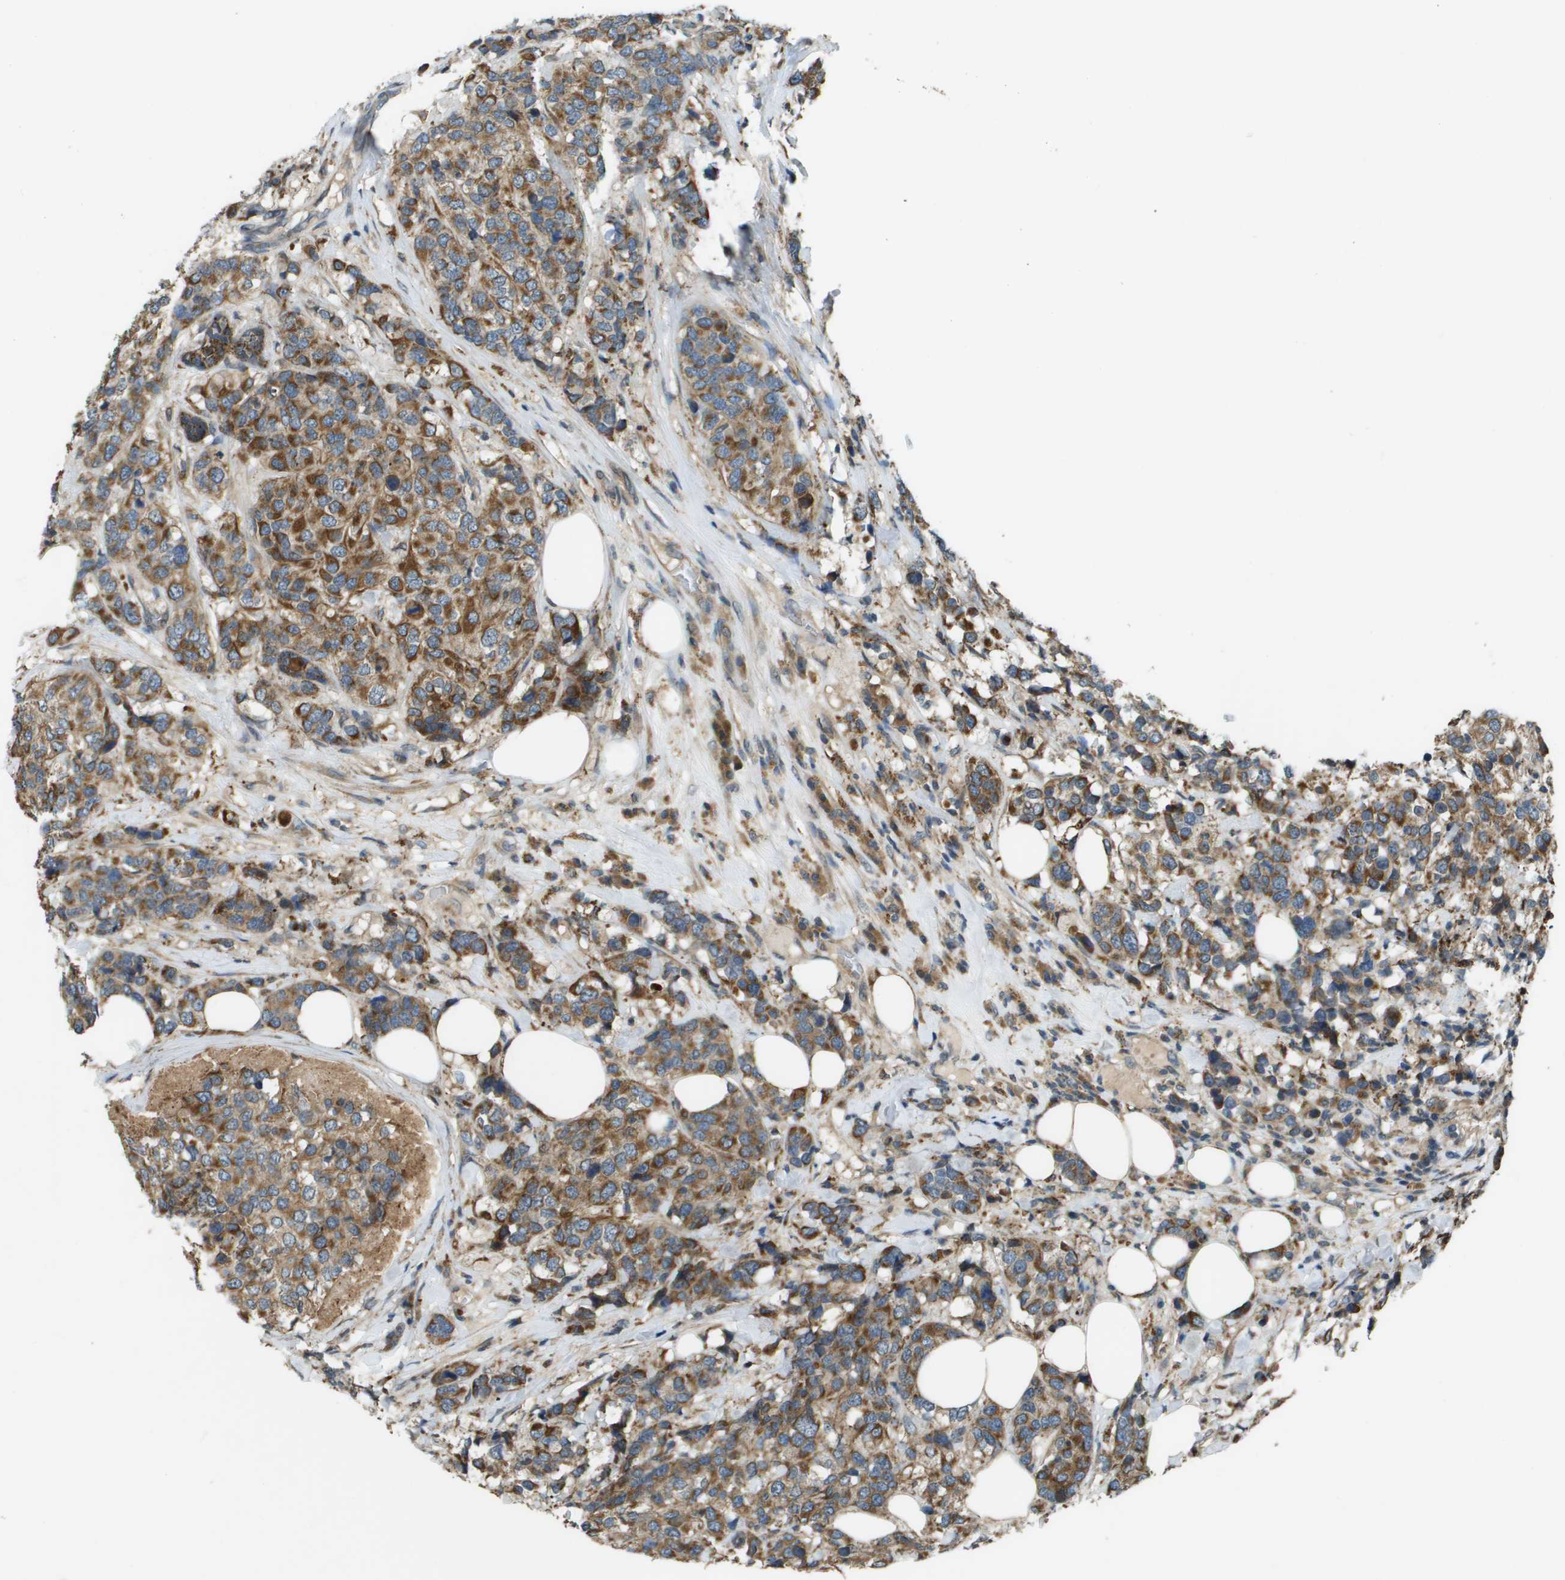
{"staining": {"intensity": "moderate", "quantity": ">75%", "location": "cytoplasmic/membranous"}, "tissue": "breast cancer", "cell_type": "Tumor cells", "image_type": "cancer", "snomed": [{"axis": "morphology", "description": "Lobular carcinoma"}, {"axis": "topography", "description": "Breast"}], "caption": "Approximately >75% of tumor cells in breast lobular carcinoma show moderate cytoplasmic/membranous protein staining as visualized by brown immunohistochemical staining.", "gene": "CDKN2C", "patient": {"sex": "female", "age": 59}}